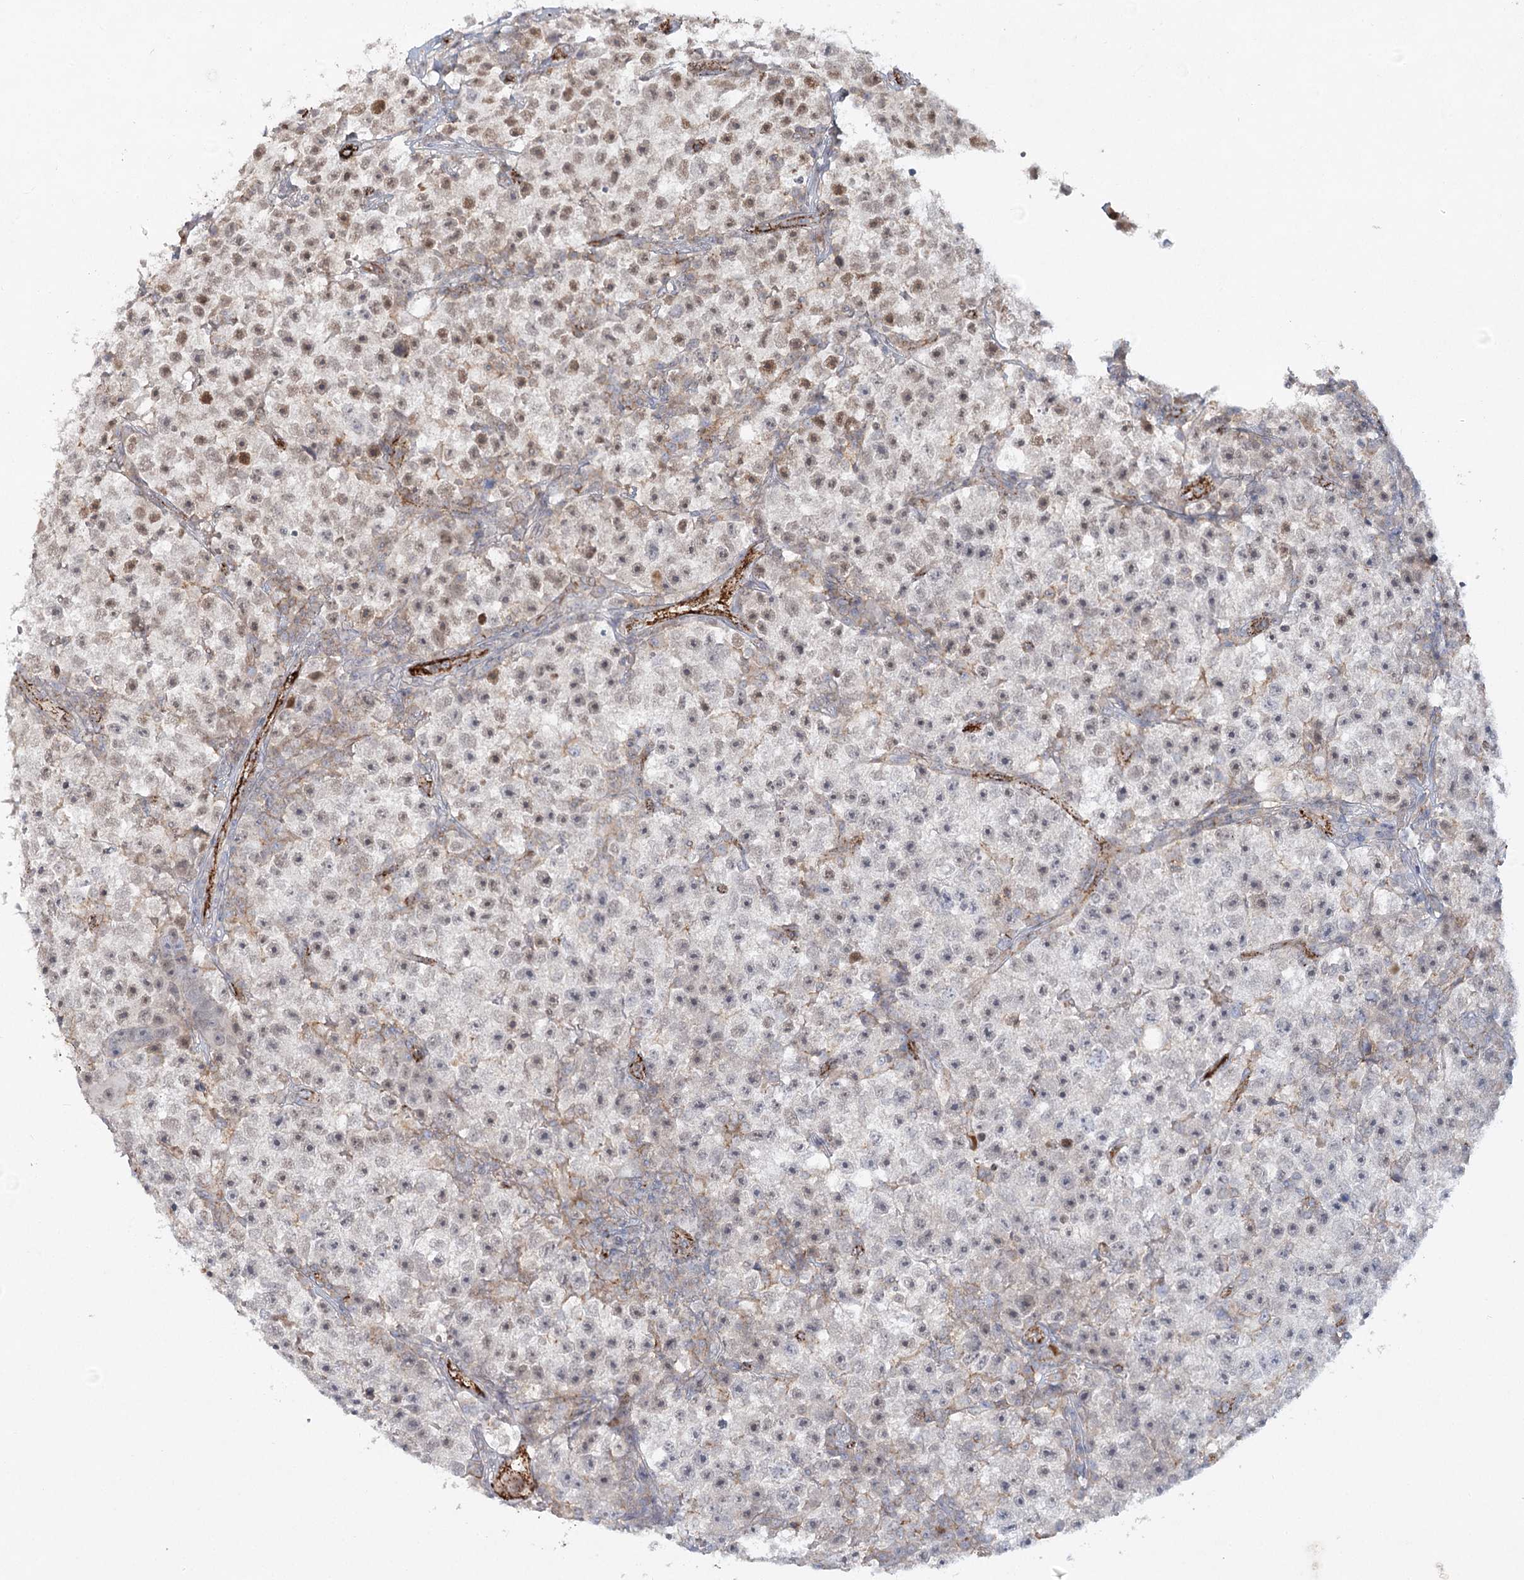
{"staining": {"intensity": "moderate", "quantity": "<25%", "location": "nuclear"}, "tissue": "testis cancer", "cell_type": "Tumor cells", "image_type": "cancer", "snomed": [{"axis": "morphology", "description": "Seminoma, NOS"}, {"axis": "topography", "description": "Testis"}], "caption": "Immunohistochemistry (IHC) of human testis seminoma reveals low levels of moderate nuclear staining in approximately <25% of tumor cells. The staining was performed using DAB (3,3'-diaminobenzidine), with brown indicating positive protein expression. Nuclei are stained blue with hematoxylin.", "gene": "KBTBD4", "patient": {"sex": "male", "age": 22}}